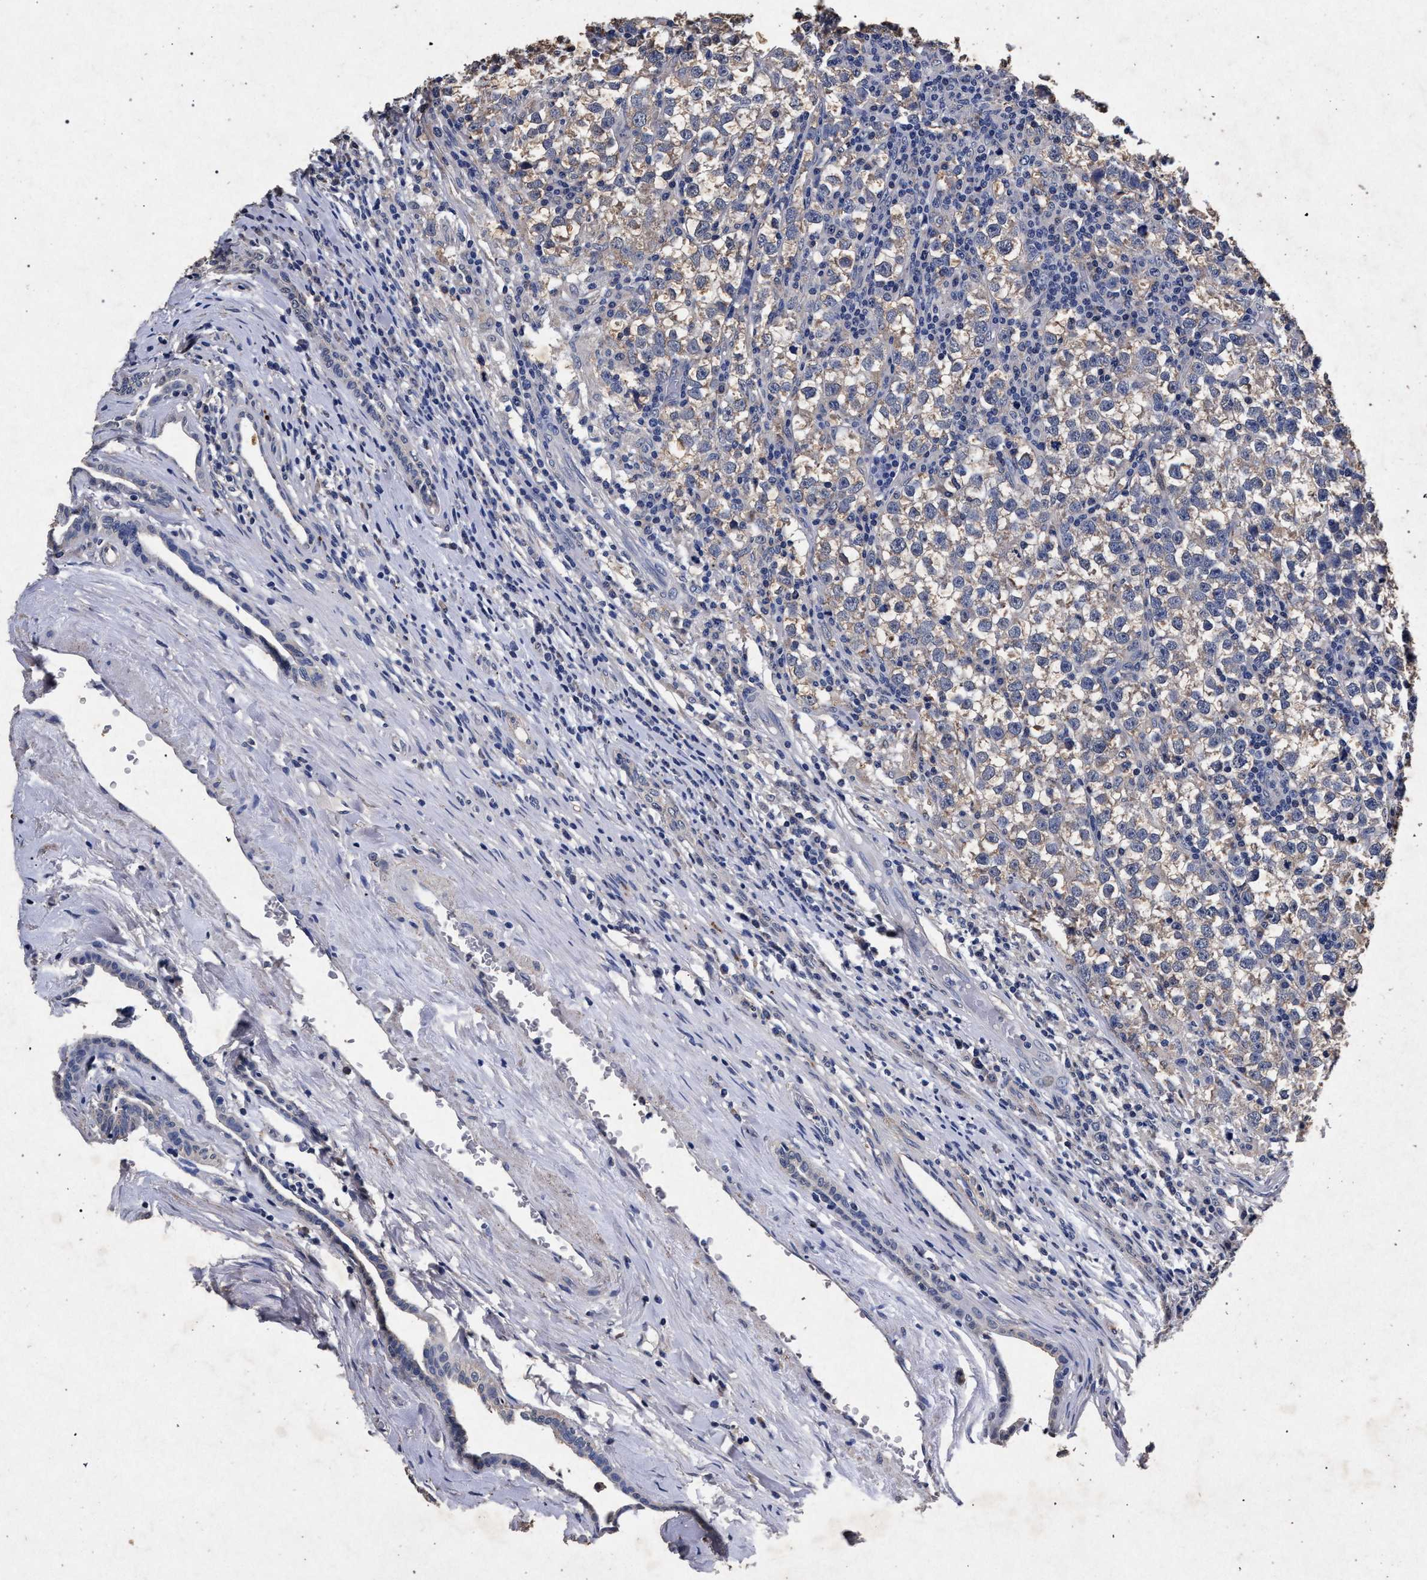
{"staining": {"intensity": "weak", "quantity": "<25%", "location": "cytoplasmic/membranous"}, "tissue": "testis cancer", "cell_type": "Tumor cells", "image_type": "cancer", "snomed": [{"axis": "morphology", "description": "Normal tissue, NOS"}, {"axis": "morphology", "description": "Seminoma, NOS"}, {"axis": "topography", "description": "Testis"}], "caption": "This micrograph is of testis cancer (seminoma) stained with immunohistochemistry to label a protein in brown with the nuclei are counter-stained blue. There is no staining in tumor cells.", "gene": "ATP1A2", "patient": {"sex": "male", "age": 43}}